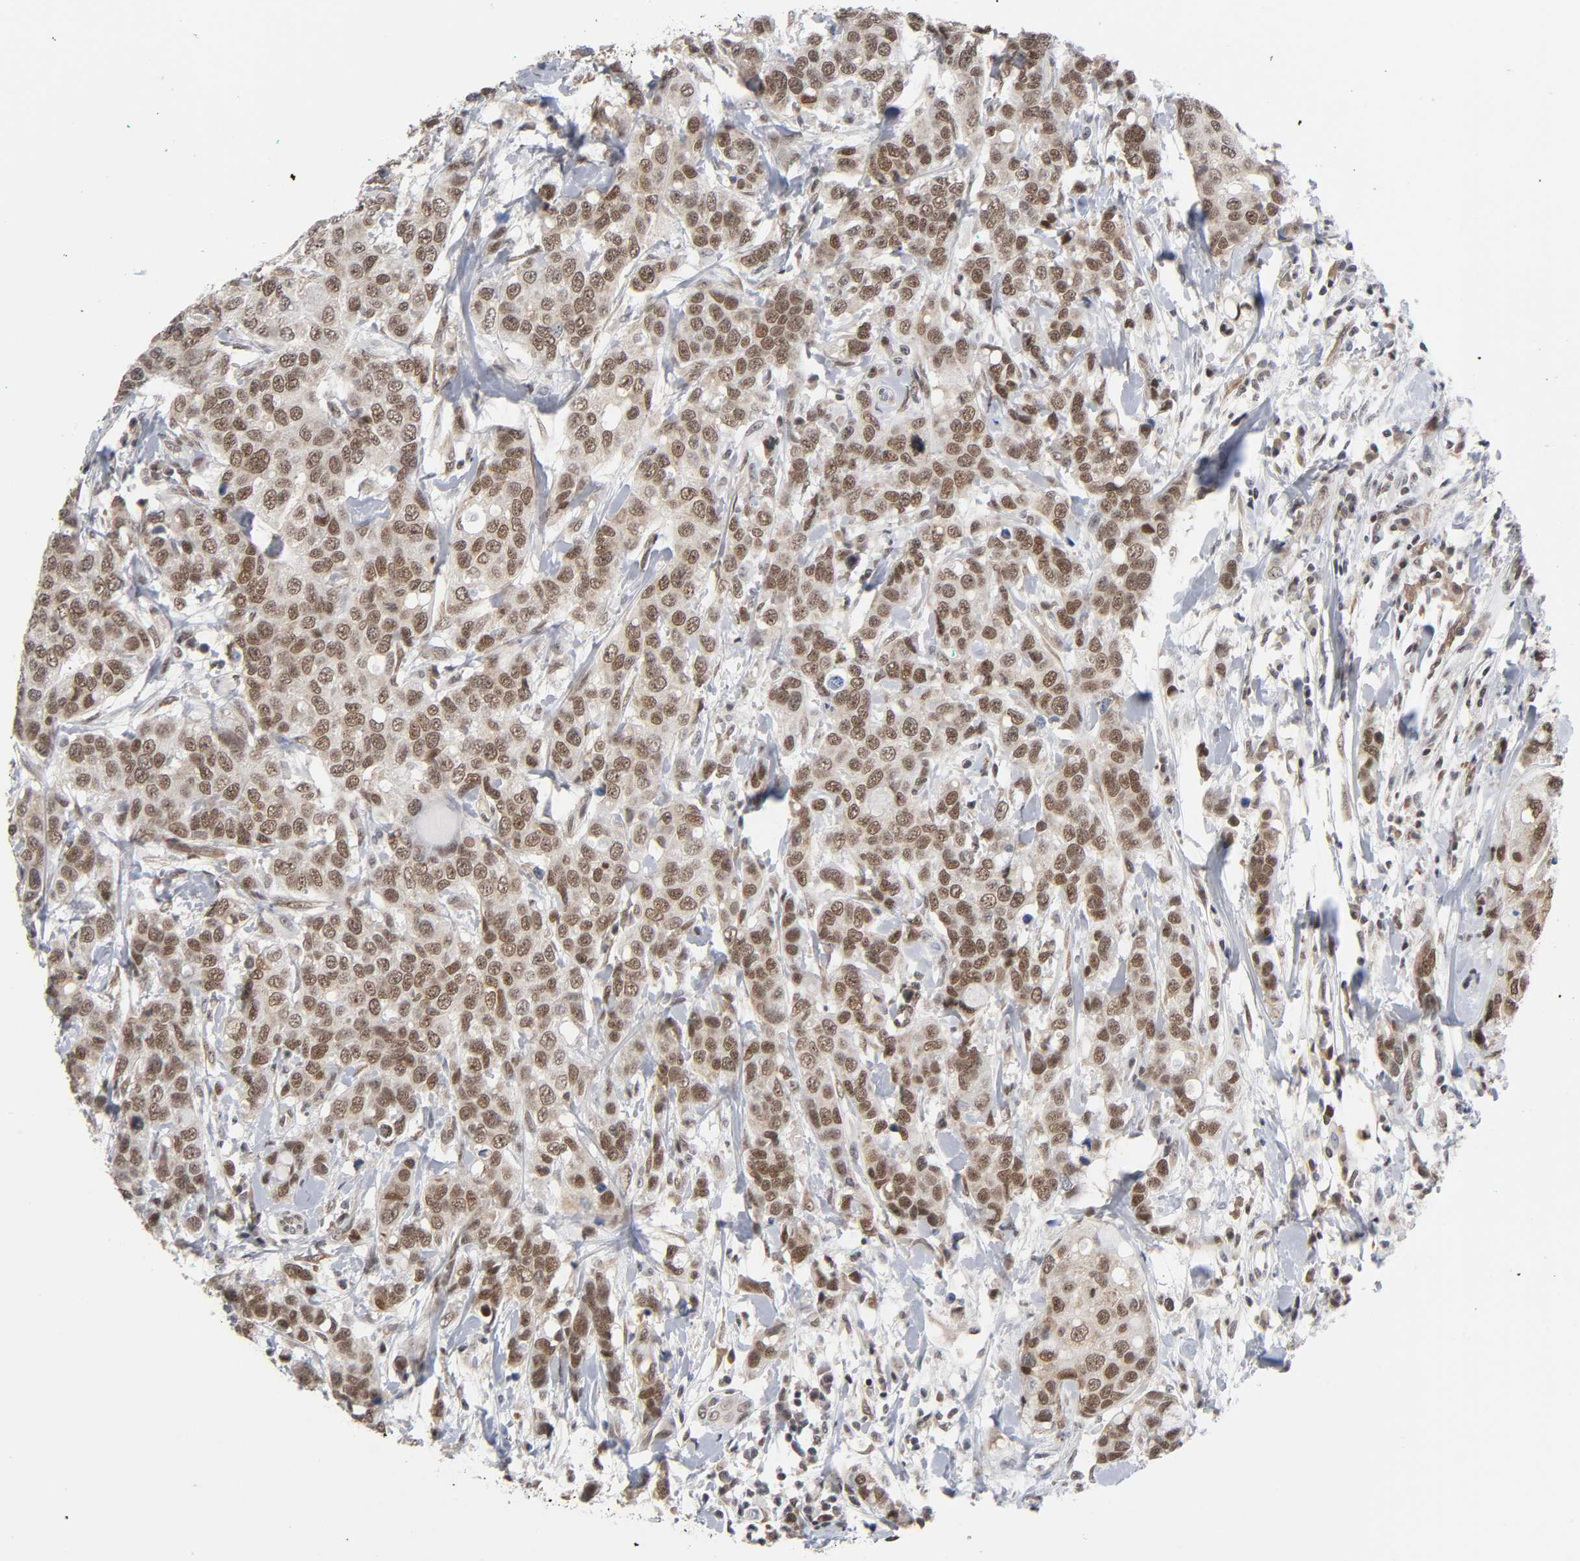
{"staining": {"intensity": "moderate", "quantity": ">75%", "location": "cytoplasmic/membranous,nuclear"}, "tissue": "breast cancer", "cell_type": "Tumor cells", "image_type": "cancer", "snomed": [{"axis": "morphology", "description": "Duct carcinoma"}, {"axis": "topography", "description": "Breast"}], "caption": "Immunohistochemistry of human breast cancer displays medium levels of moderate cytoplasmic/membranous and nuclear staining in about >75% of tumor cells. (IHC, brightfield microscopy, high magnification).", "gene": "ZNF384", "patient": {"sex": "female", "age": 27}}